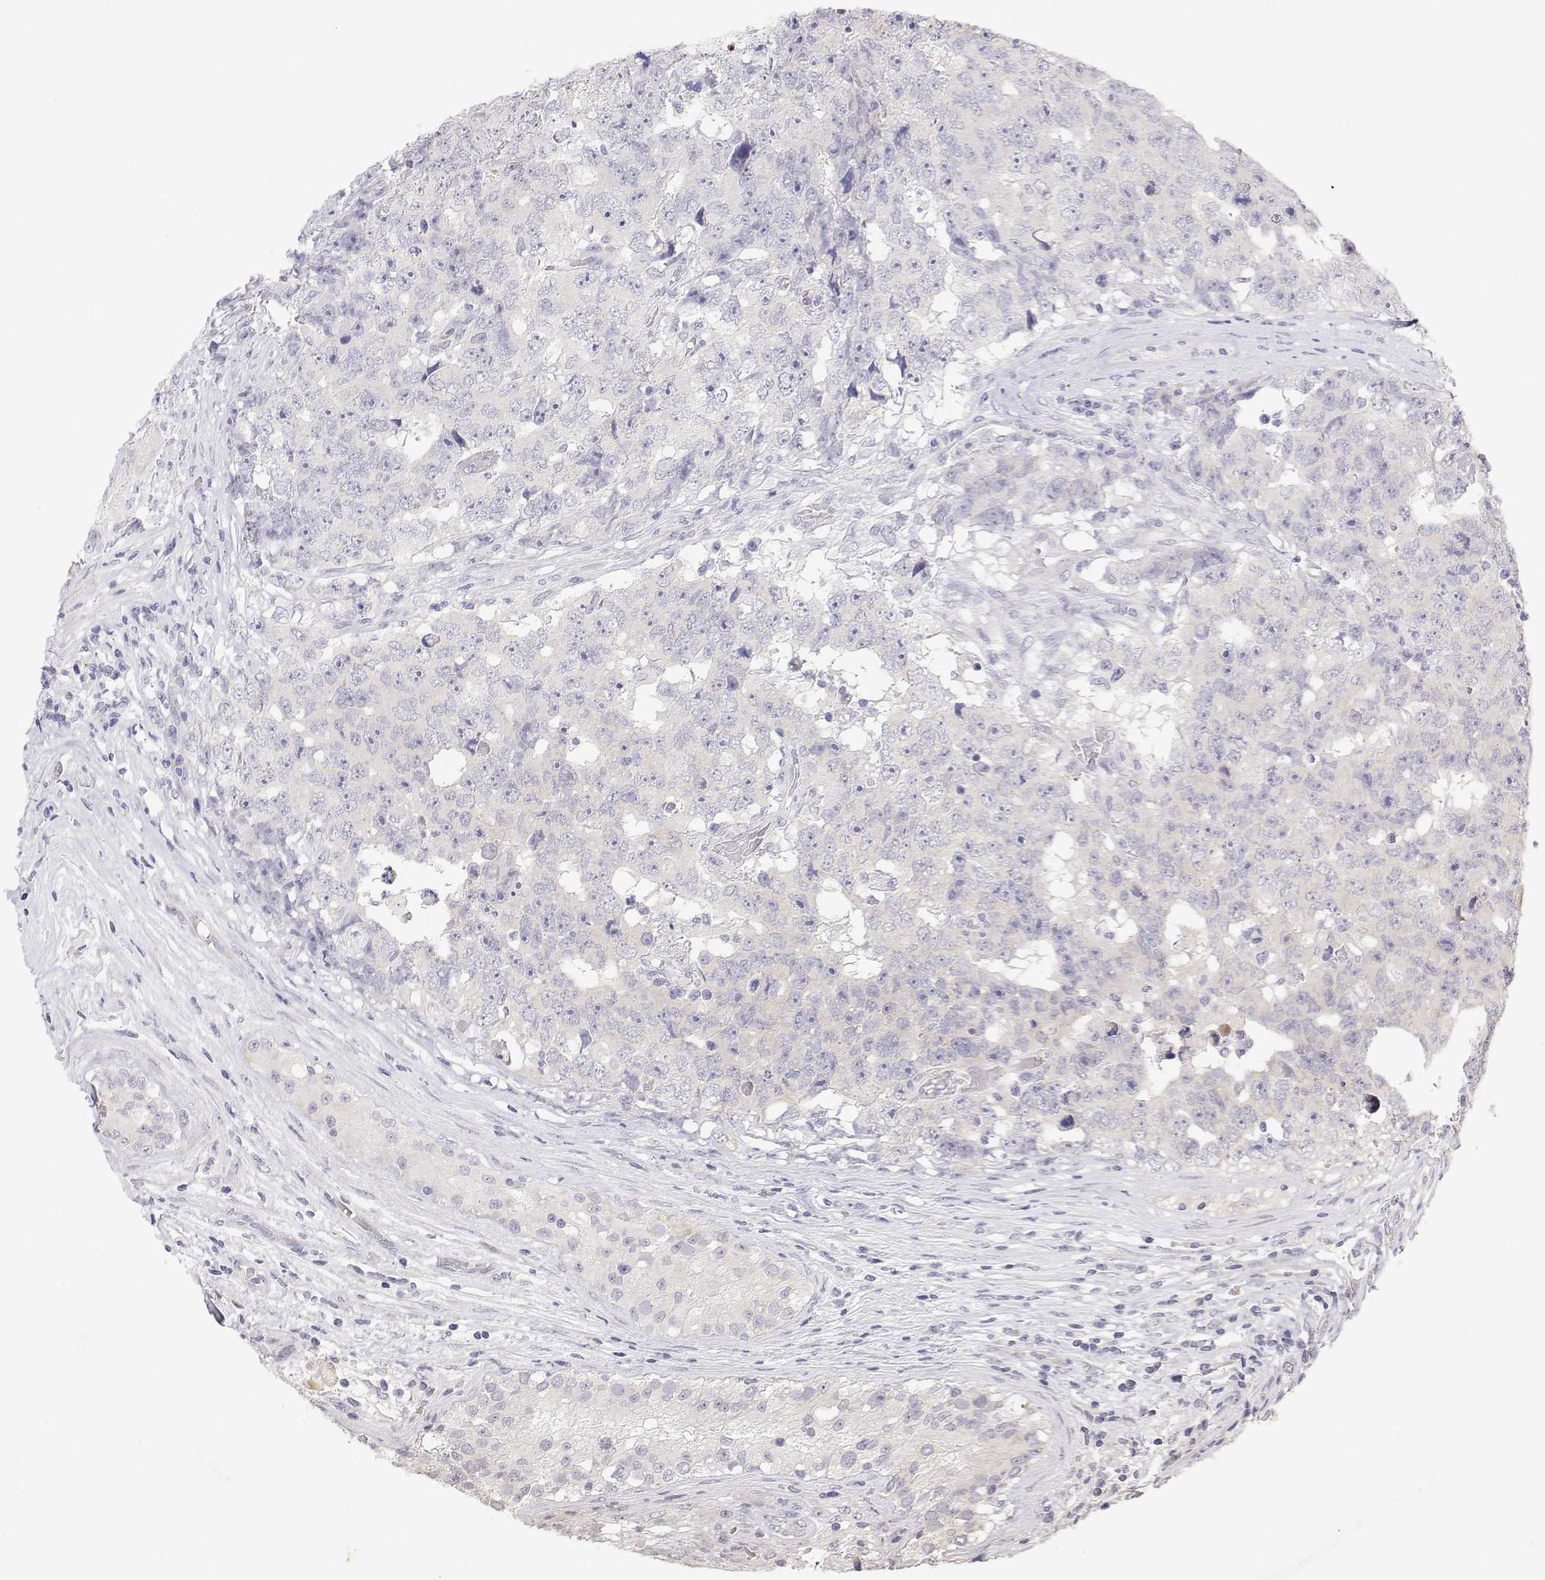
{"staining": {"intensity": "negative", "quantity": "none", "location": "none"}, "tissue": "testis cancer", "cell_type": "Tumor cells", "image_type": "cancer", "snomed": [{"axis": "morphology", "description": "Carcinoma, Embryonal, NOS"}, {"axis": "topography", "description": "Testis"}], "caption": "DAB (3,3'-diaminobenzidine) immunohistochemical staining of human testis cancer displays no significant positivity in tumor cells.", "gene": "MISP", "patient": {"sex": "male", "age": 24}}